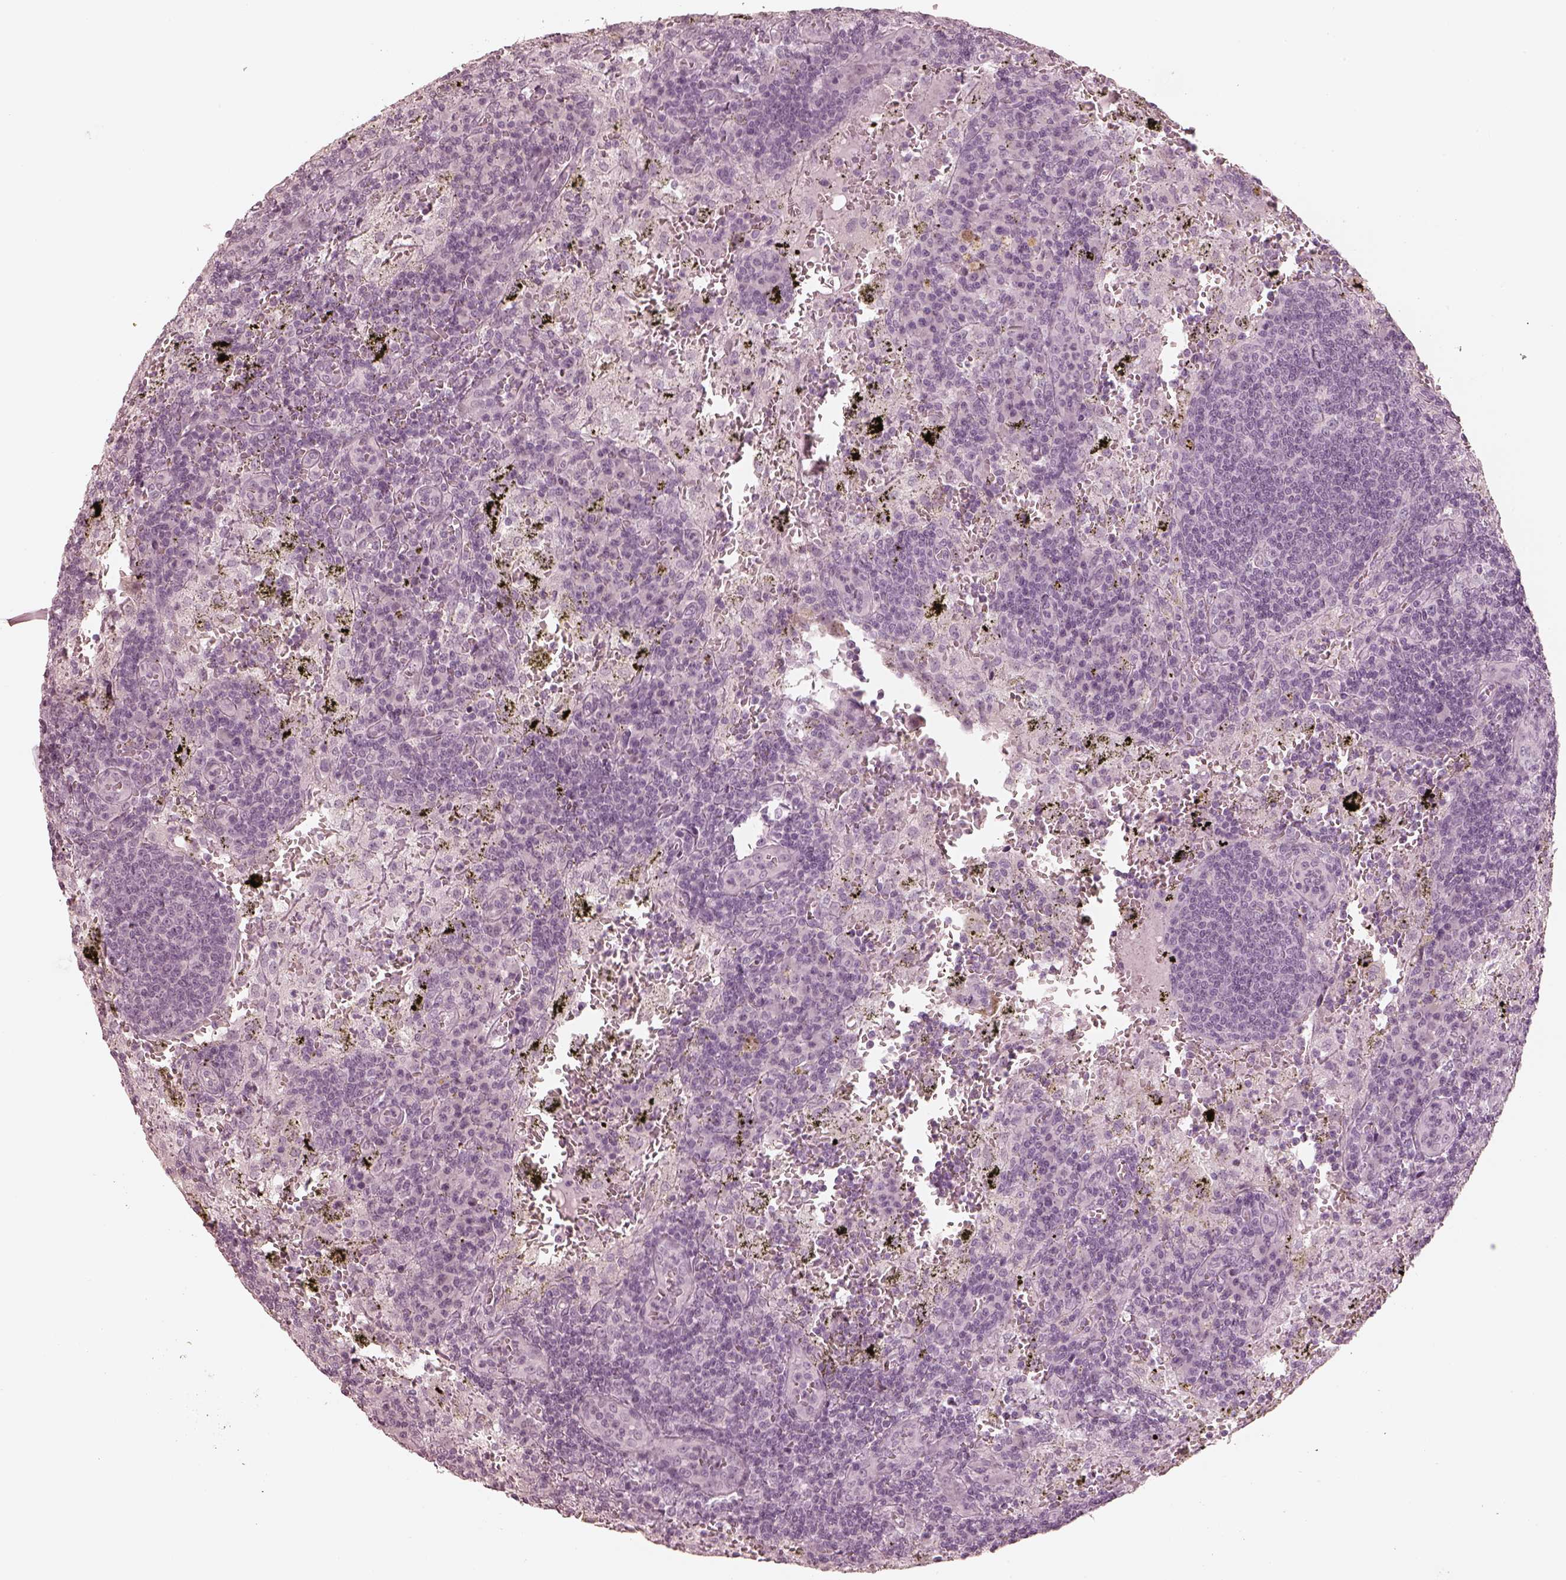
{"staining": {"intensity": "negative", "quantity": "none", "location": "none"}, "tissue": "lymph node", "cell_type": "Germinal center cells", "image_type": "normal", "snomed": [{"axis": "morphology", "description": "Normal tissue, NOS"}, {"axis": "topography", "description": "Lymph node"}], "caption": "The immunohistochemistry (IHC) histopathology image has no significant positivity in germinal center cells of lymph node. (IHC, brightfield microscopy, high magnification).", "gene": "CALR3", "patient": {"sex": "male", "age": 62}}